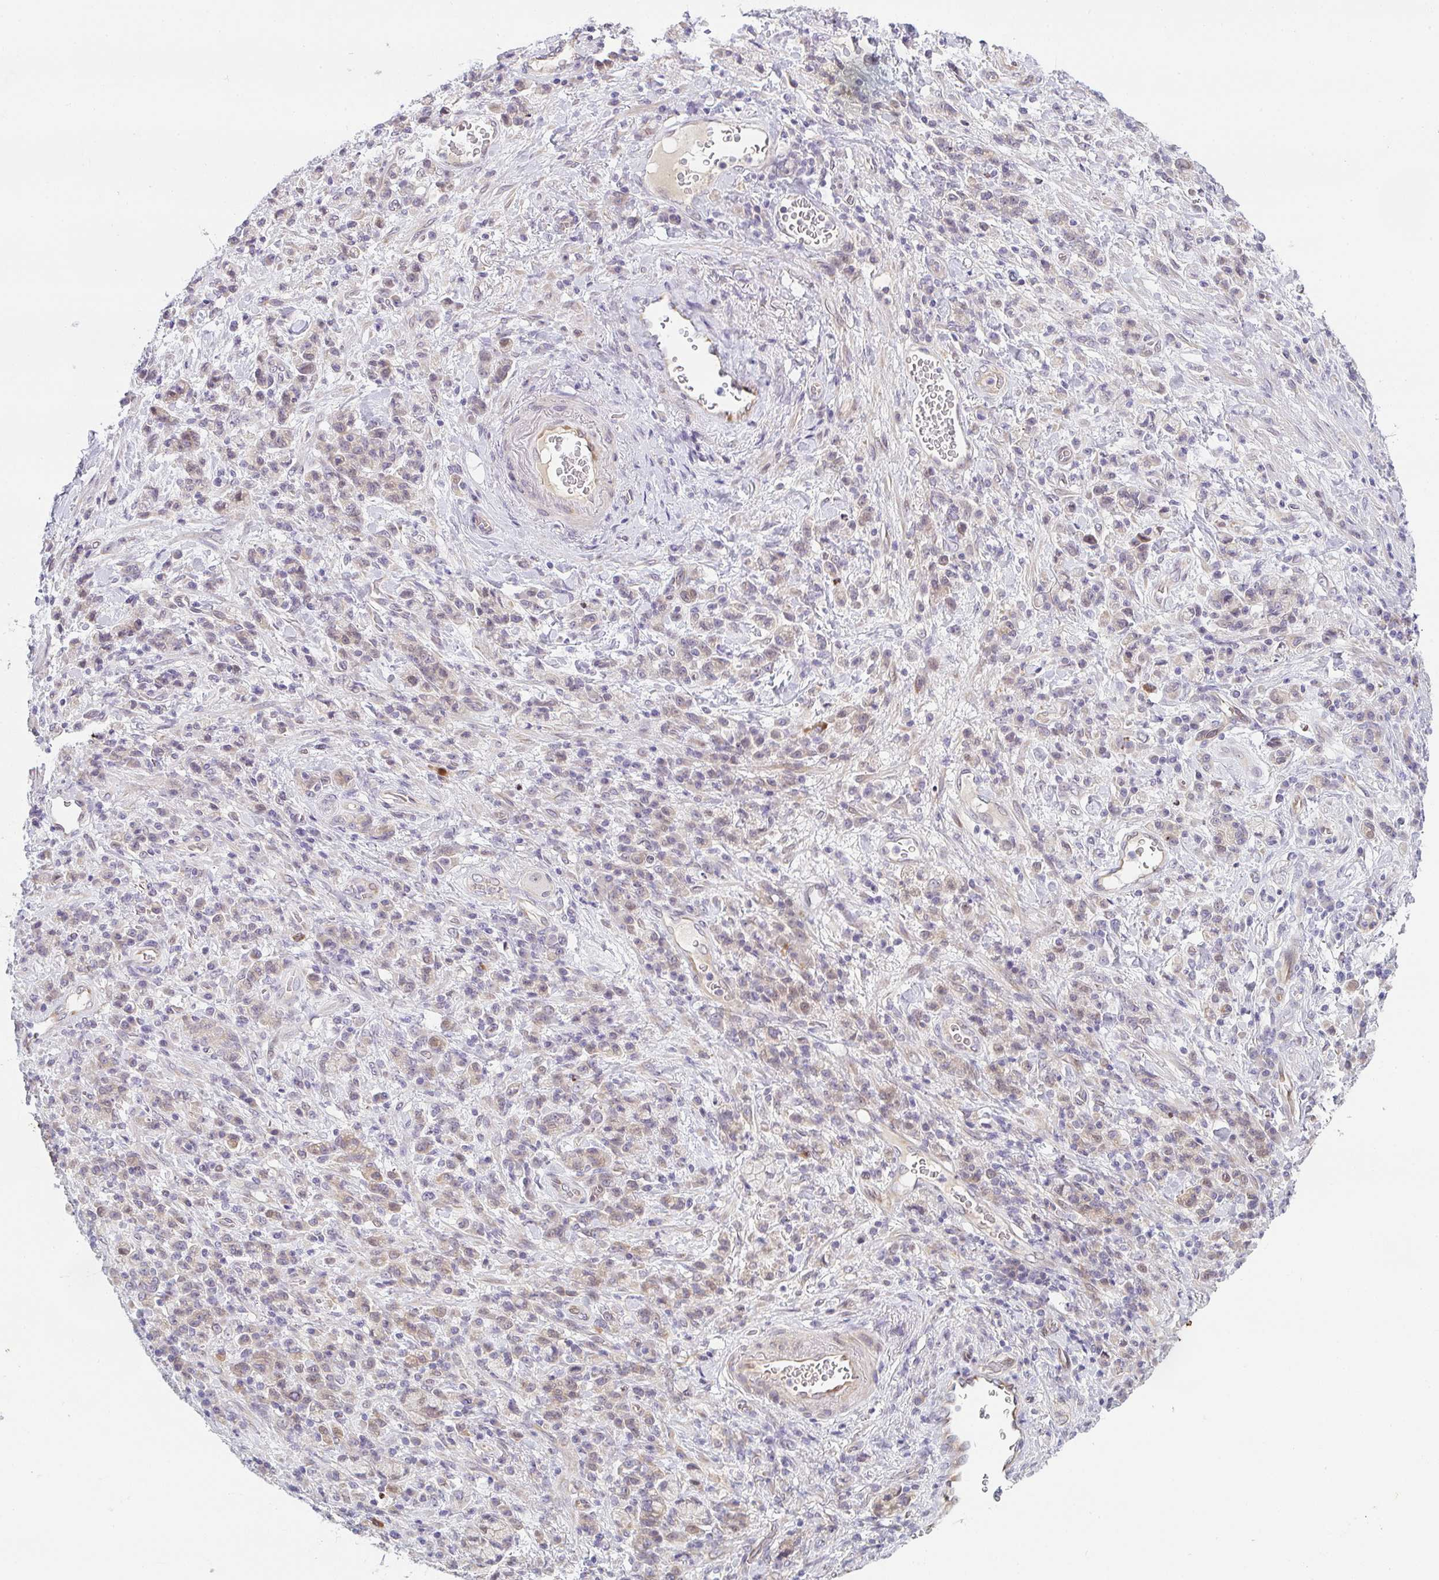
{"staining": {"intensity": "weak", "quantity": "25%-75%", "location": "cytoplasmic/membranous"}, "tissue": "stomach cancer", "cell_type": "Tumor cells", "image_type": "cancer", "snomed": [{"axis": "morphology", "description": "Adenocarcinoma, NOS"}, {"axis": "topography", "description": "Stomach"}], "caption": "Adenocarcinoma (stomach) stained with DAB IHC reveals low levels of weak cytoplasmic/membranous positivity in approximately 25%-75% of tumor cells.", "gene": "TNFRSF10A", "patient": {"sex": "male", "age": 76}}